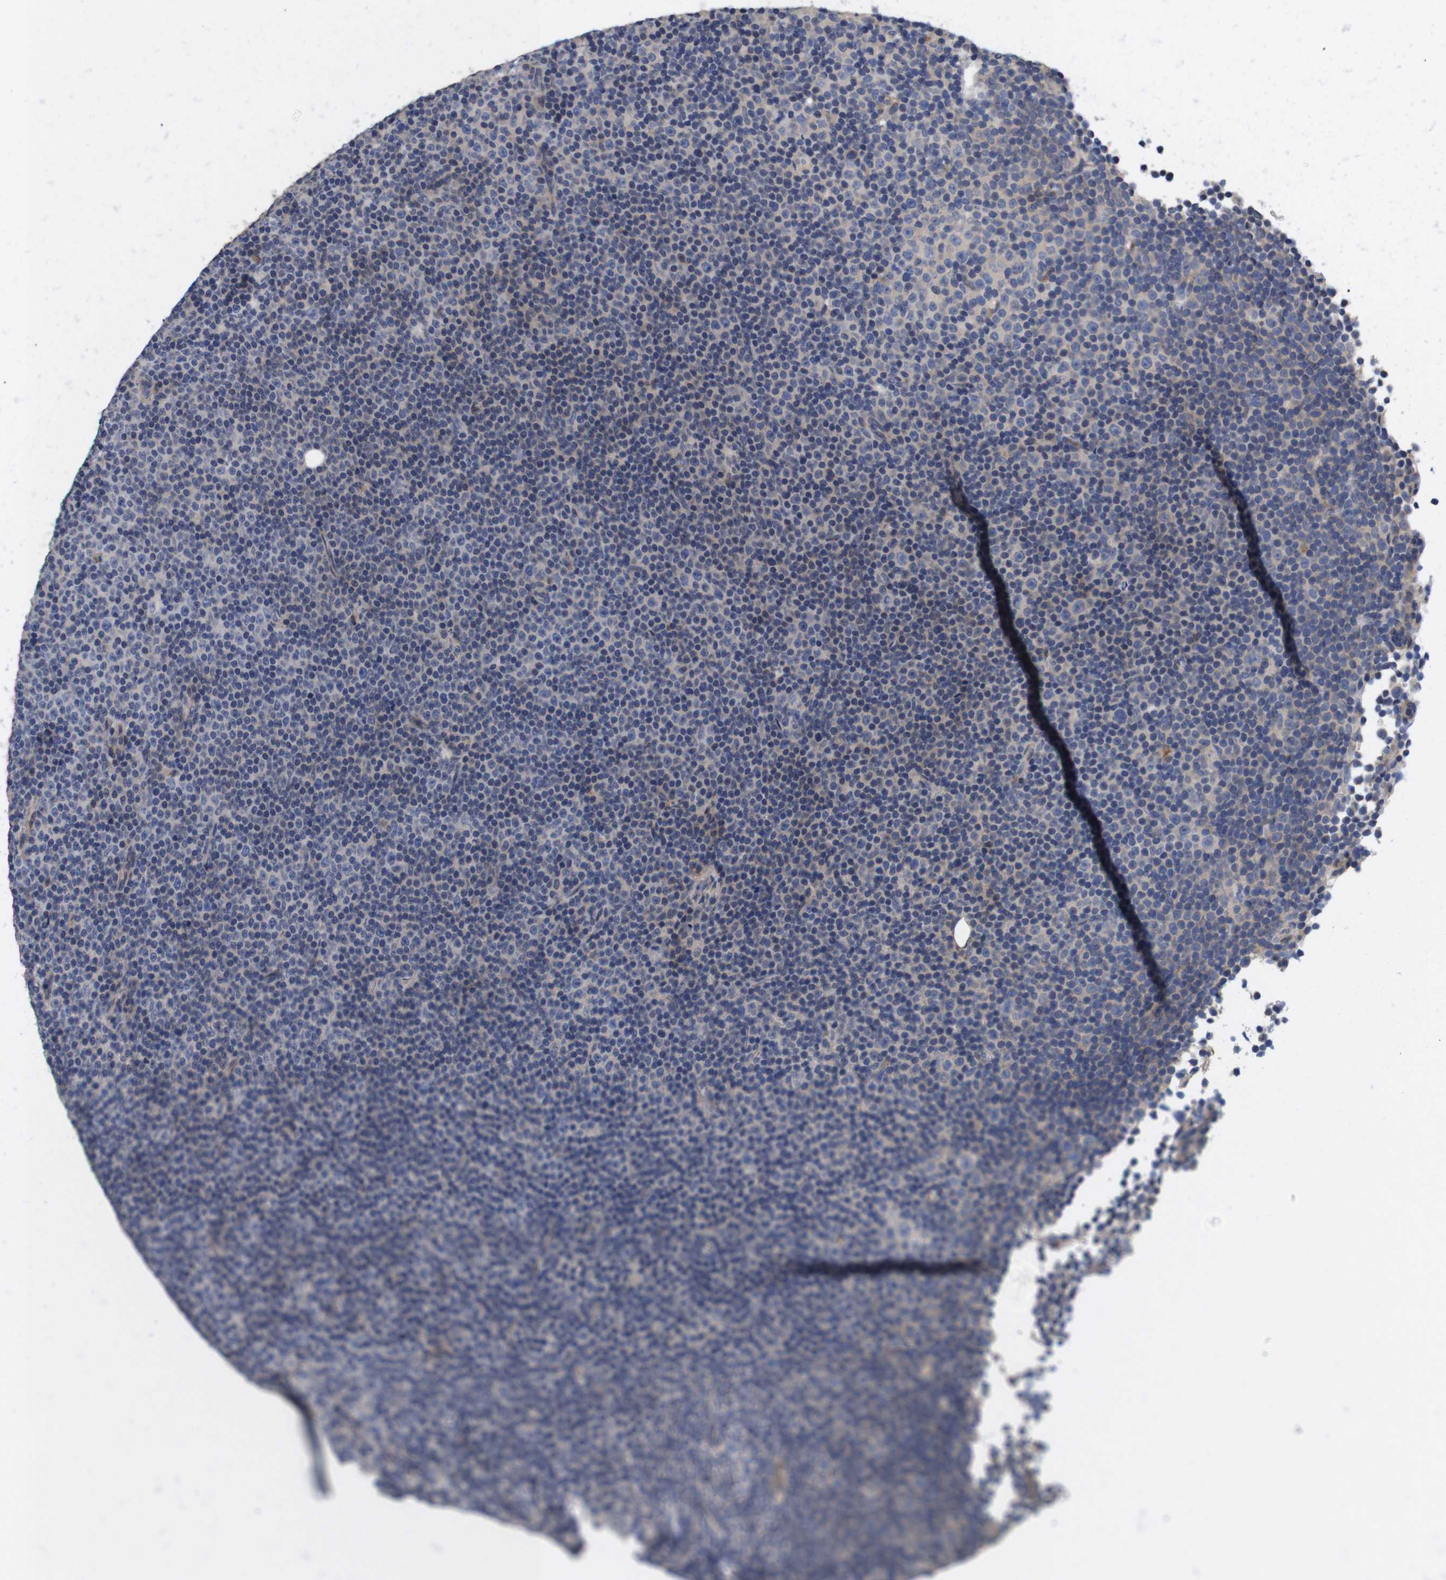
{"staining": {"intensity": "negative", "quantity": "none", "location": "none"}, "tissue": "lymphoma", "cell_type": "Tumor cells", "image_type": "cancer", "snomed": [{"axis": "morphology", "description": "Malignant lymphoma, non-Hodgkin's type, Low grade"}, {"axis": "topography", "description": "Lymph node"}], "caption": "This is a histopathology image of immunohistochemistry (IHC) staining of low-grade malignant lymphoma, non-Hodgkin's type, which shows no staining in tumor cells. The staining is performed using DAB (3,3'-diaminobenzidine) brown chromogen with nuclei counter-stained in using hematoxylin.", "gene": "SPRY3", "patient": {"sex": "female", "age": 67}}